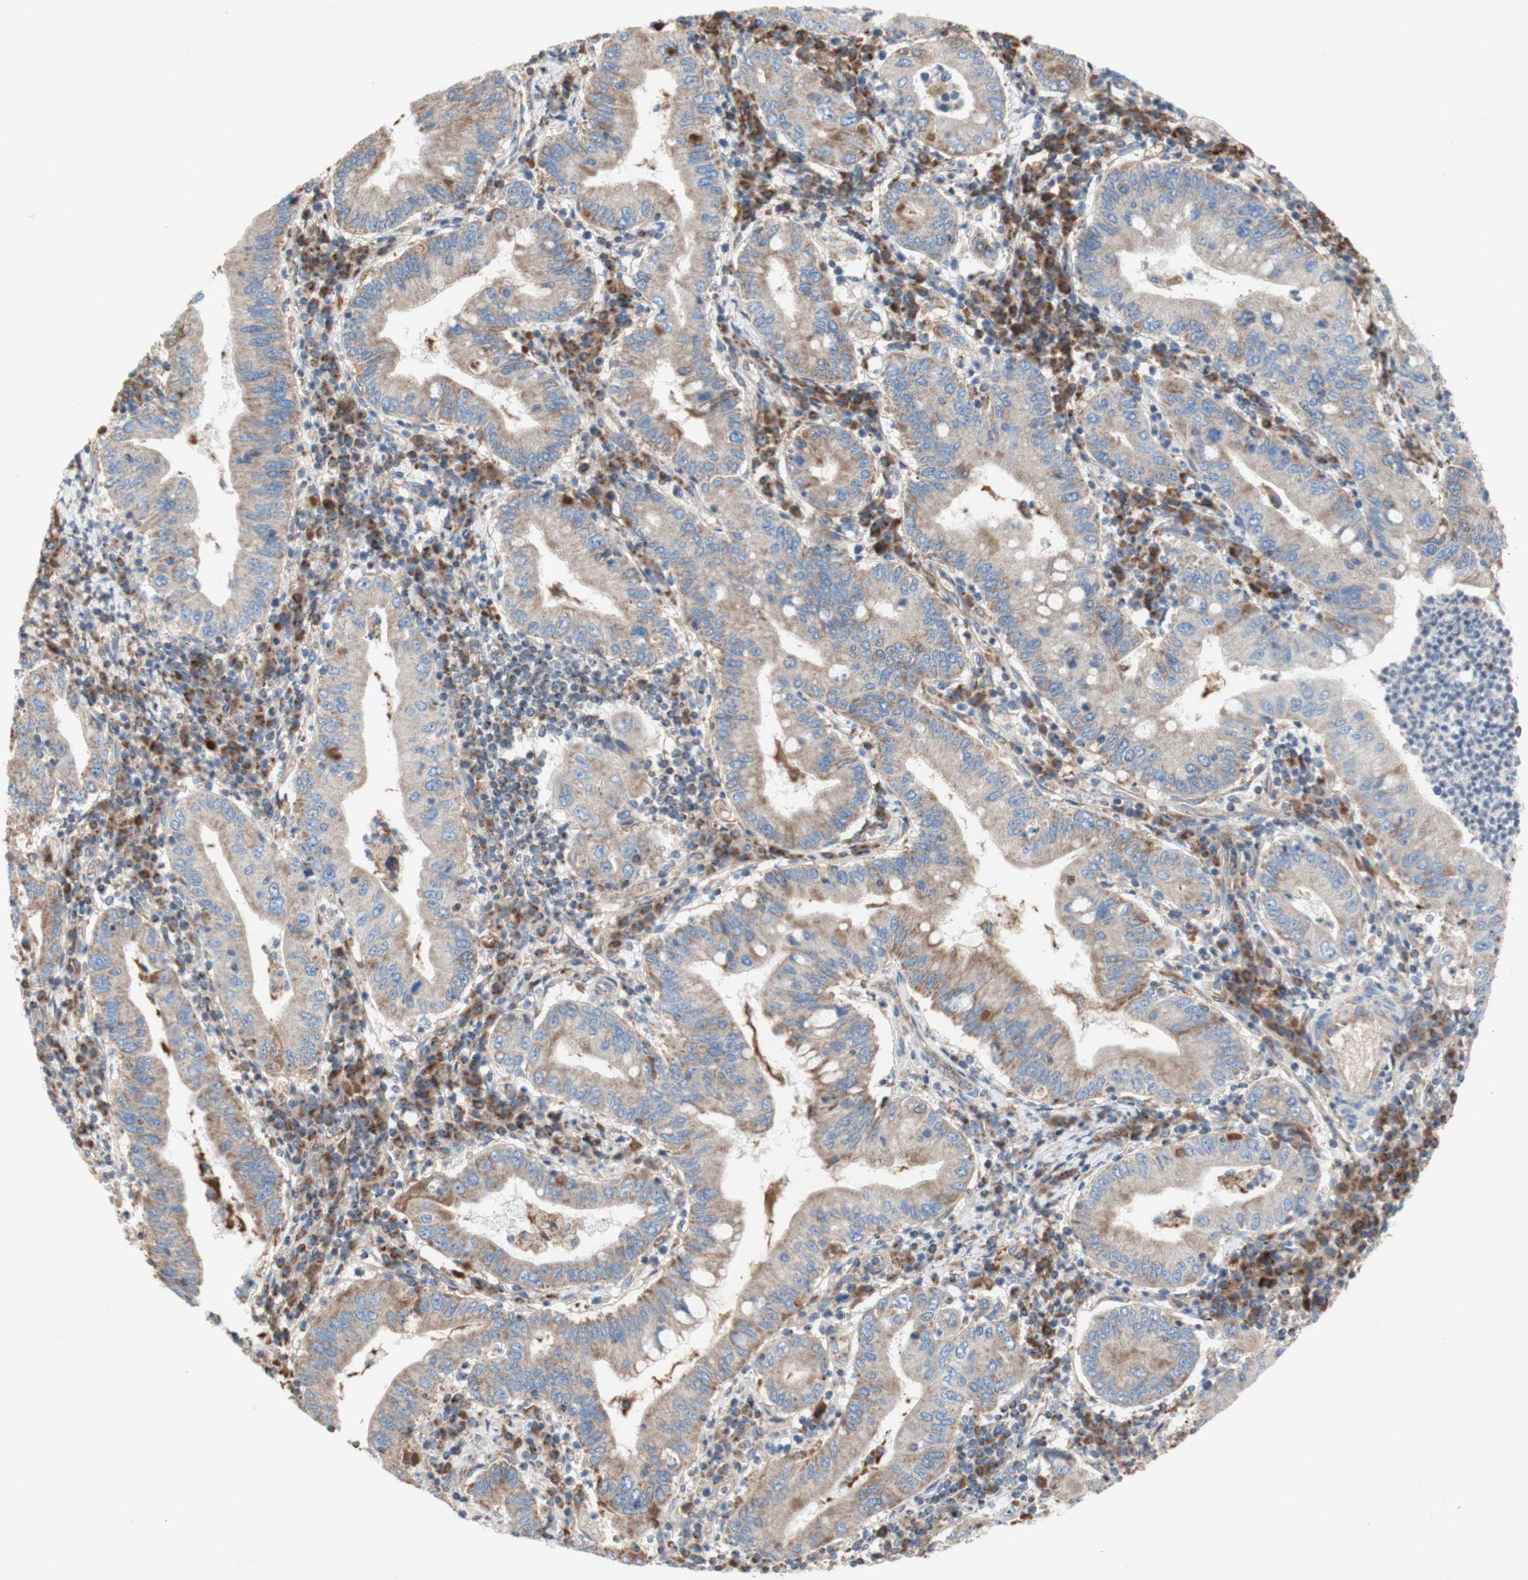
{"staining": {"intensity": "weak", "quantity": ">75%", "location": "cytoplasmic/membranous"}, "tissue": "stomach cancer", "cell_type": "Tumor cells", "image_type": "cancer", "snomed": [{"axis": "morphology", "description": "Normal tissue, NOS"}, {"axis": "morphology", "description": "Adenocarcinoma, NOS"}, {"axis": "topography", "description": "Esophagus"}, {"axis": "topography", "description": "Stomach, upper"}, {"axis": "topography", "description": "Peripheral nerve tissue"}], "caption": "This image reveals immunohistochemistry (IHC) staining of stomach adenocarcinoma, with low weak cytoplasmic/membranous positivity in about >75% of tumor cells.", "gene": "SDHB", "patient": {"sex": "male", "age": 62}}